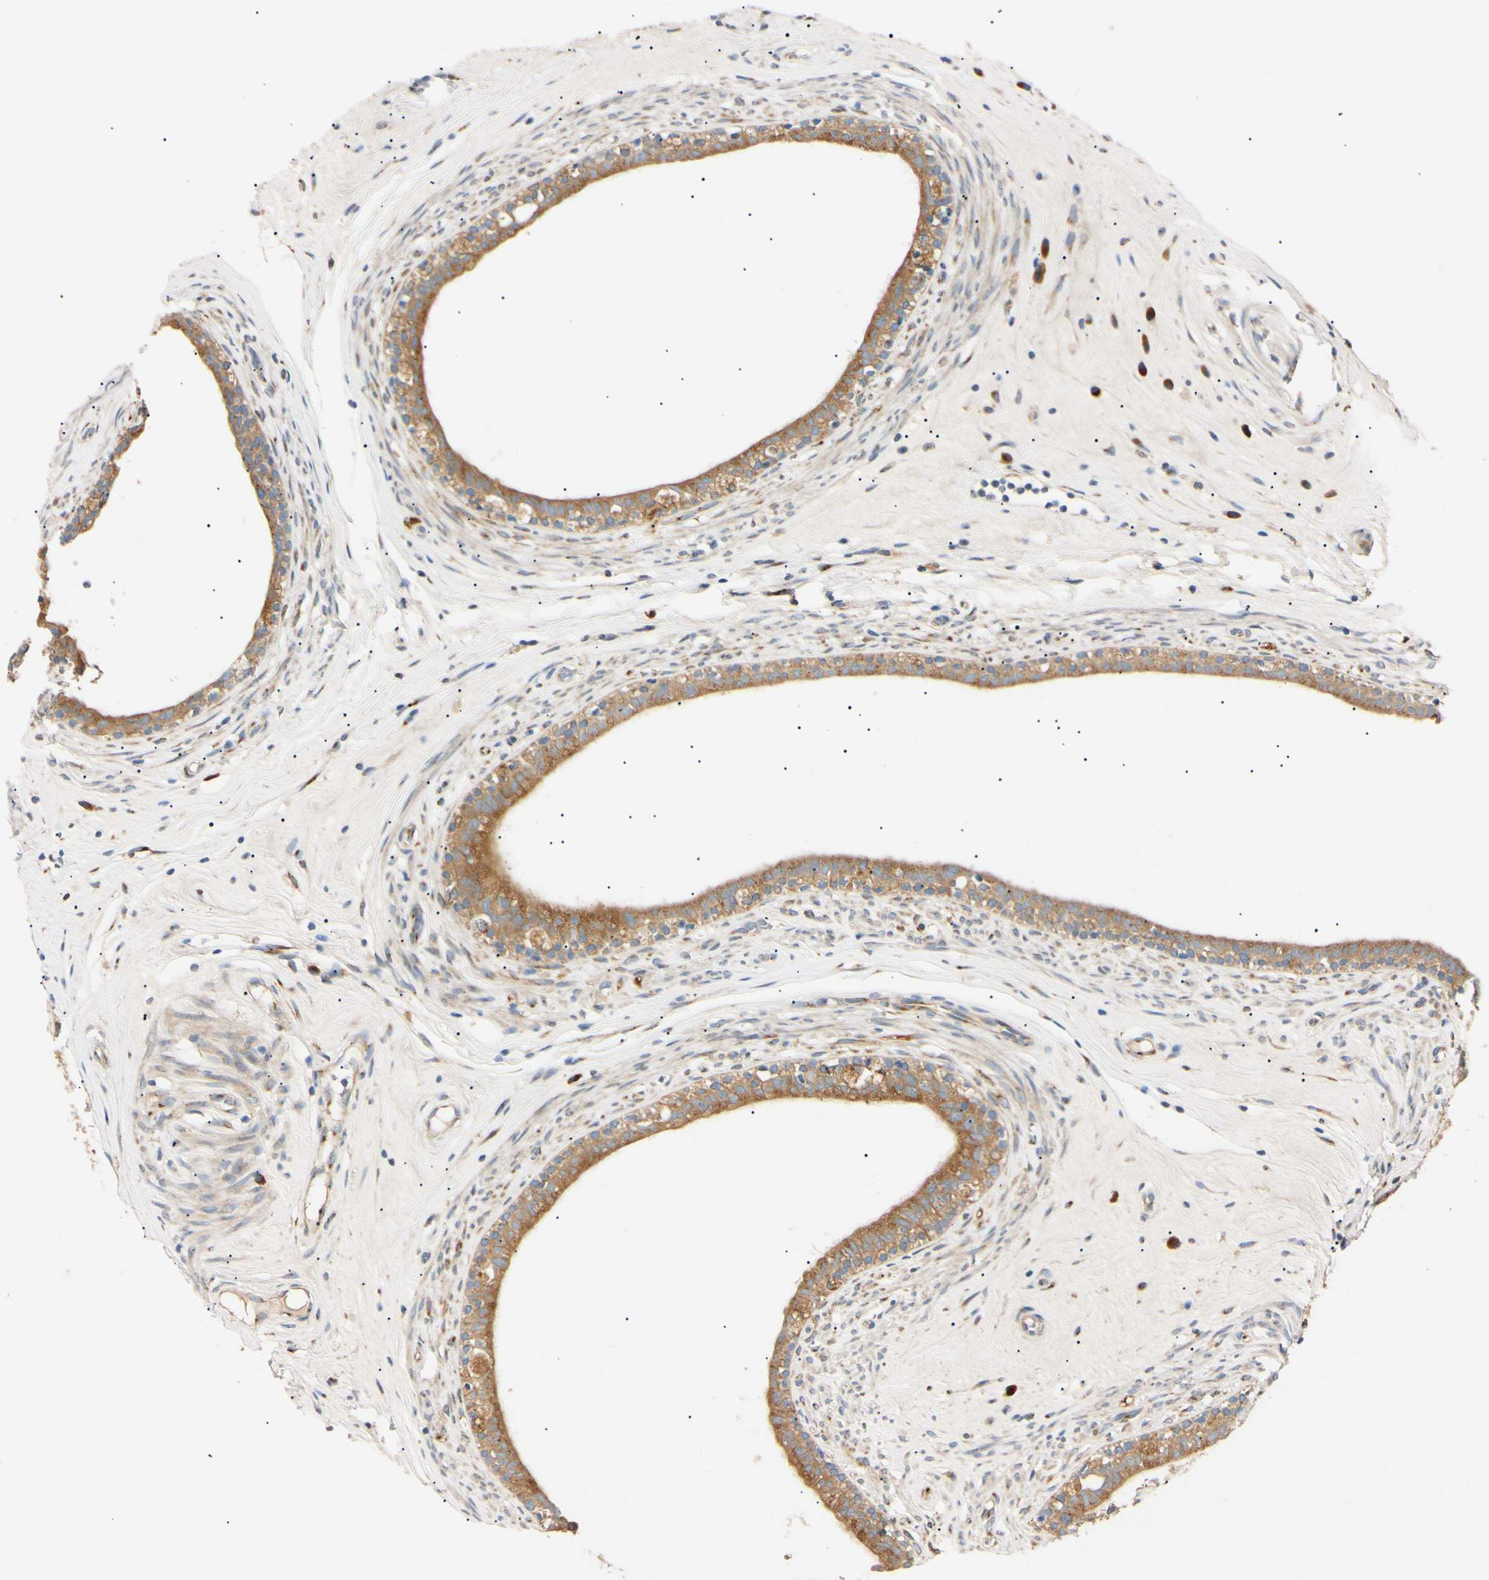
{"staining": {"intensity": "moderate", "quantity": ">75%", "location": "cytoplasmic/membranous"}, "tissue": "epididymis", "cell_type": "Glandular cells", "image_type": "normal", "snomed": [{"axis": "morphology", "description": "Normal tissue, NOS"}, {"axis": "morphology", "description": "Inflammation, NOS"}, {"axis": "topography", "description": "Epididymis"}], "caption": "Normal epididymis was stained to show a protein in brown. There is medium levels of moderate cytoplasmic/membranous positivity in approximately >75% of glandular cells. (DAB IHC, brown staining for protein, blue staining for nuclei).", "gene": "IER3IP1", "patient": {"sex": "male", "age": 84}}